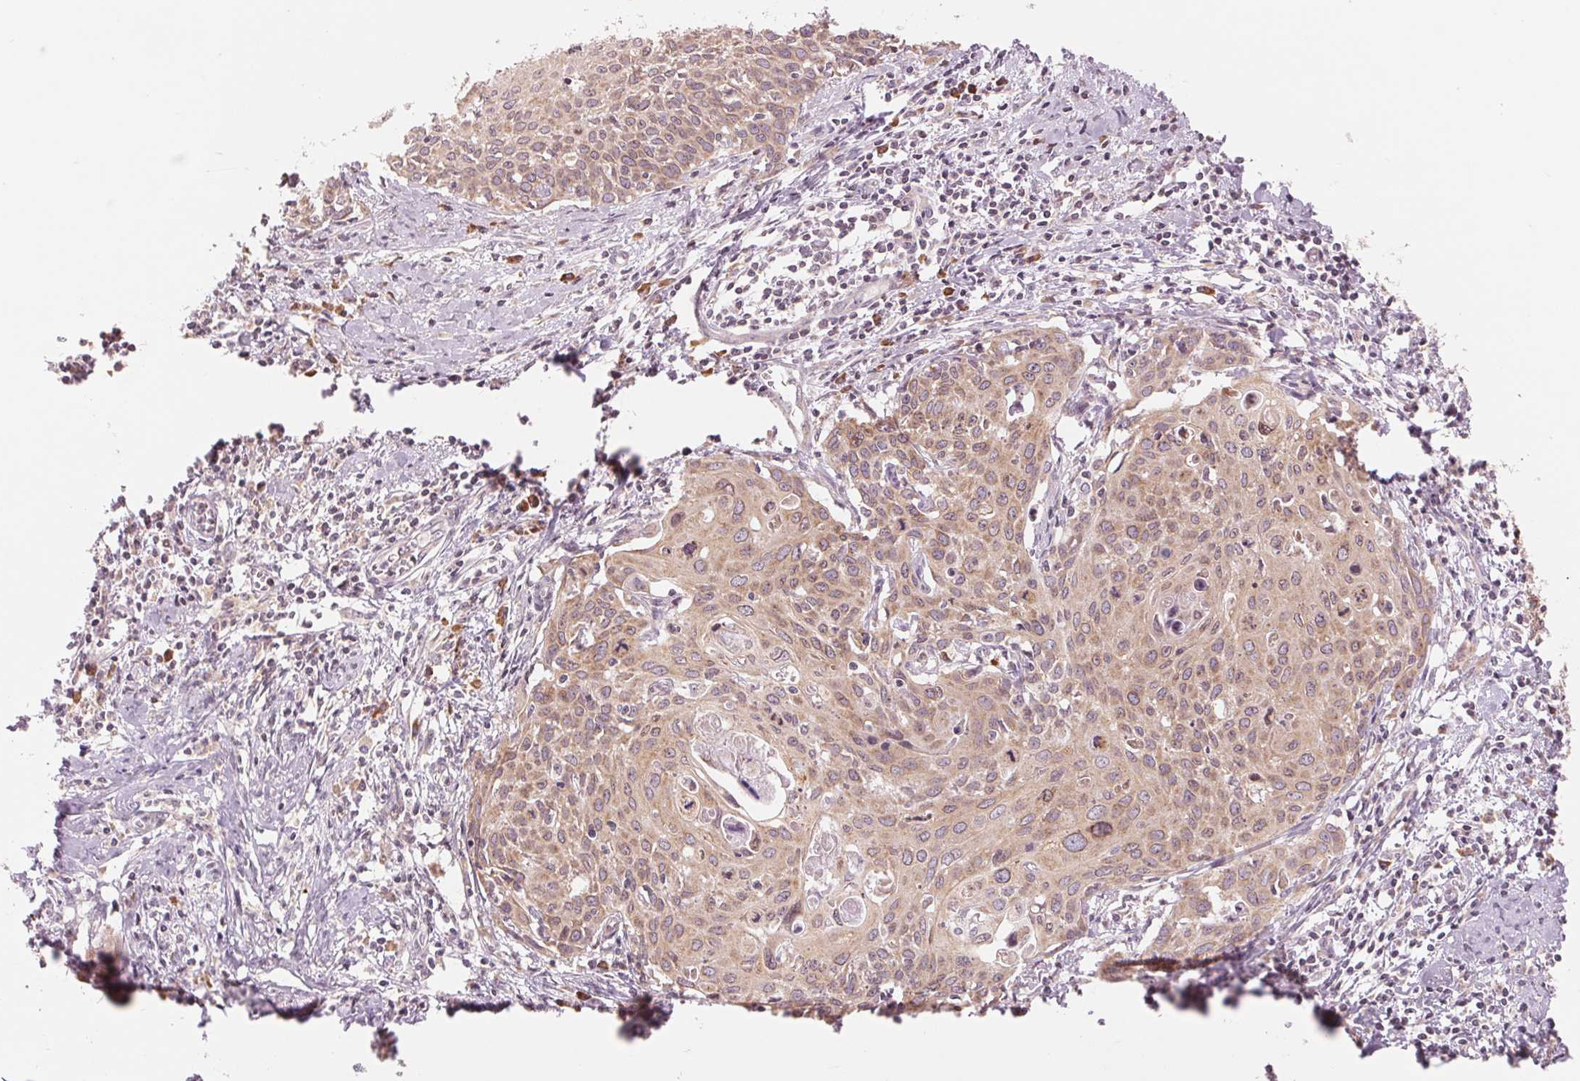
{"staining": {"intensity": "weak", "quantity": ">75%", "location": "cytoplasmic/membranous"}, "tissue": "cervical cancer", "cell_type": "Tumor cells", "image_type": "cancer", "snomed": [{"axis": "morphology", "description": "Squamous cell carcinoma, NOS"}, {"axis": "topography", "description": "Cervix"}], "caption": "Squamous cell carcinoma (cervical) stained with a brown dye reveals weak cytoplasmic/membranous positive expression in about >75% of tumor cells.", "gene": "TECR", "patient": {"sex": "female", "age": 62}}